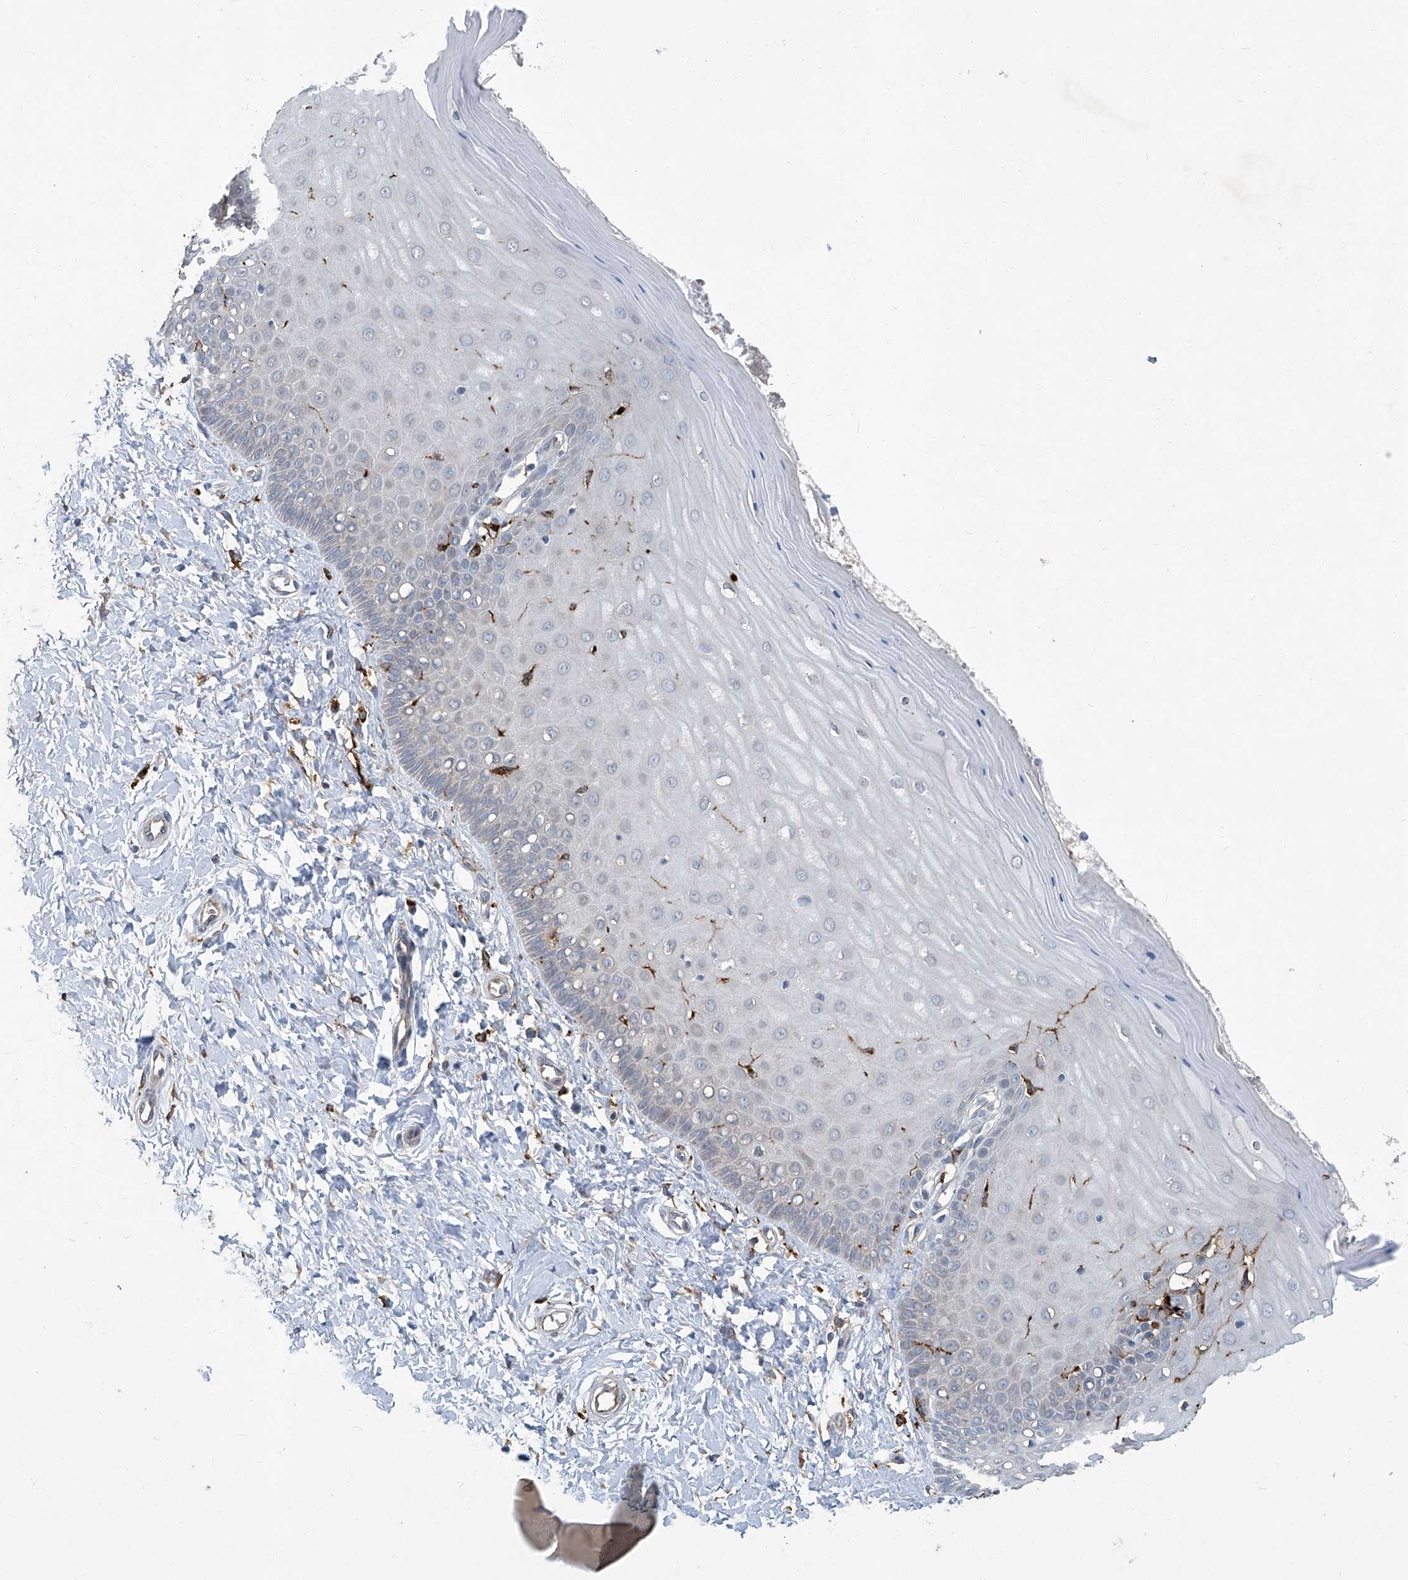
{"staining": {"intensity": "weak", "quantity": "25%-75%", "location": "cytoplasmic/membranous"}, "tissue": "cervix", "cell_type": "Glandular cells", "image_type": "normal", "snomed": [{"axis": "morphology", "description": "Normal tissue, NOS"}, {"axis": "topography", "description": "Cervix"}], "caption": "This is a histology image of immunohistochemistry staining of benign cervix, which shows weak positivity in the cytoplasmic/membranous of glandular cells.", "gene": "FAM167A", "patient": {"sex": "female", "age": 55}}